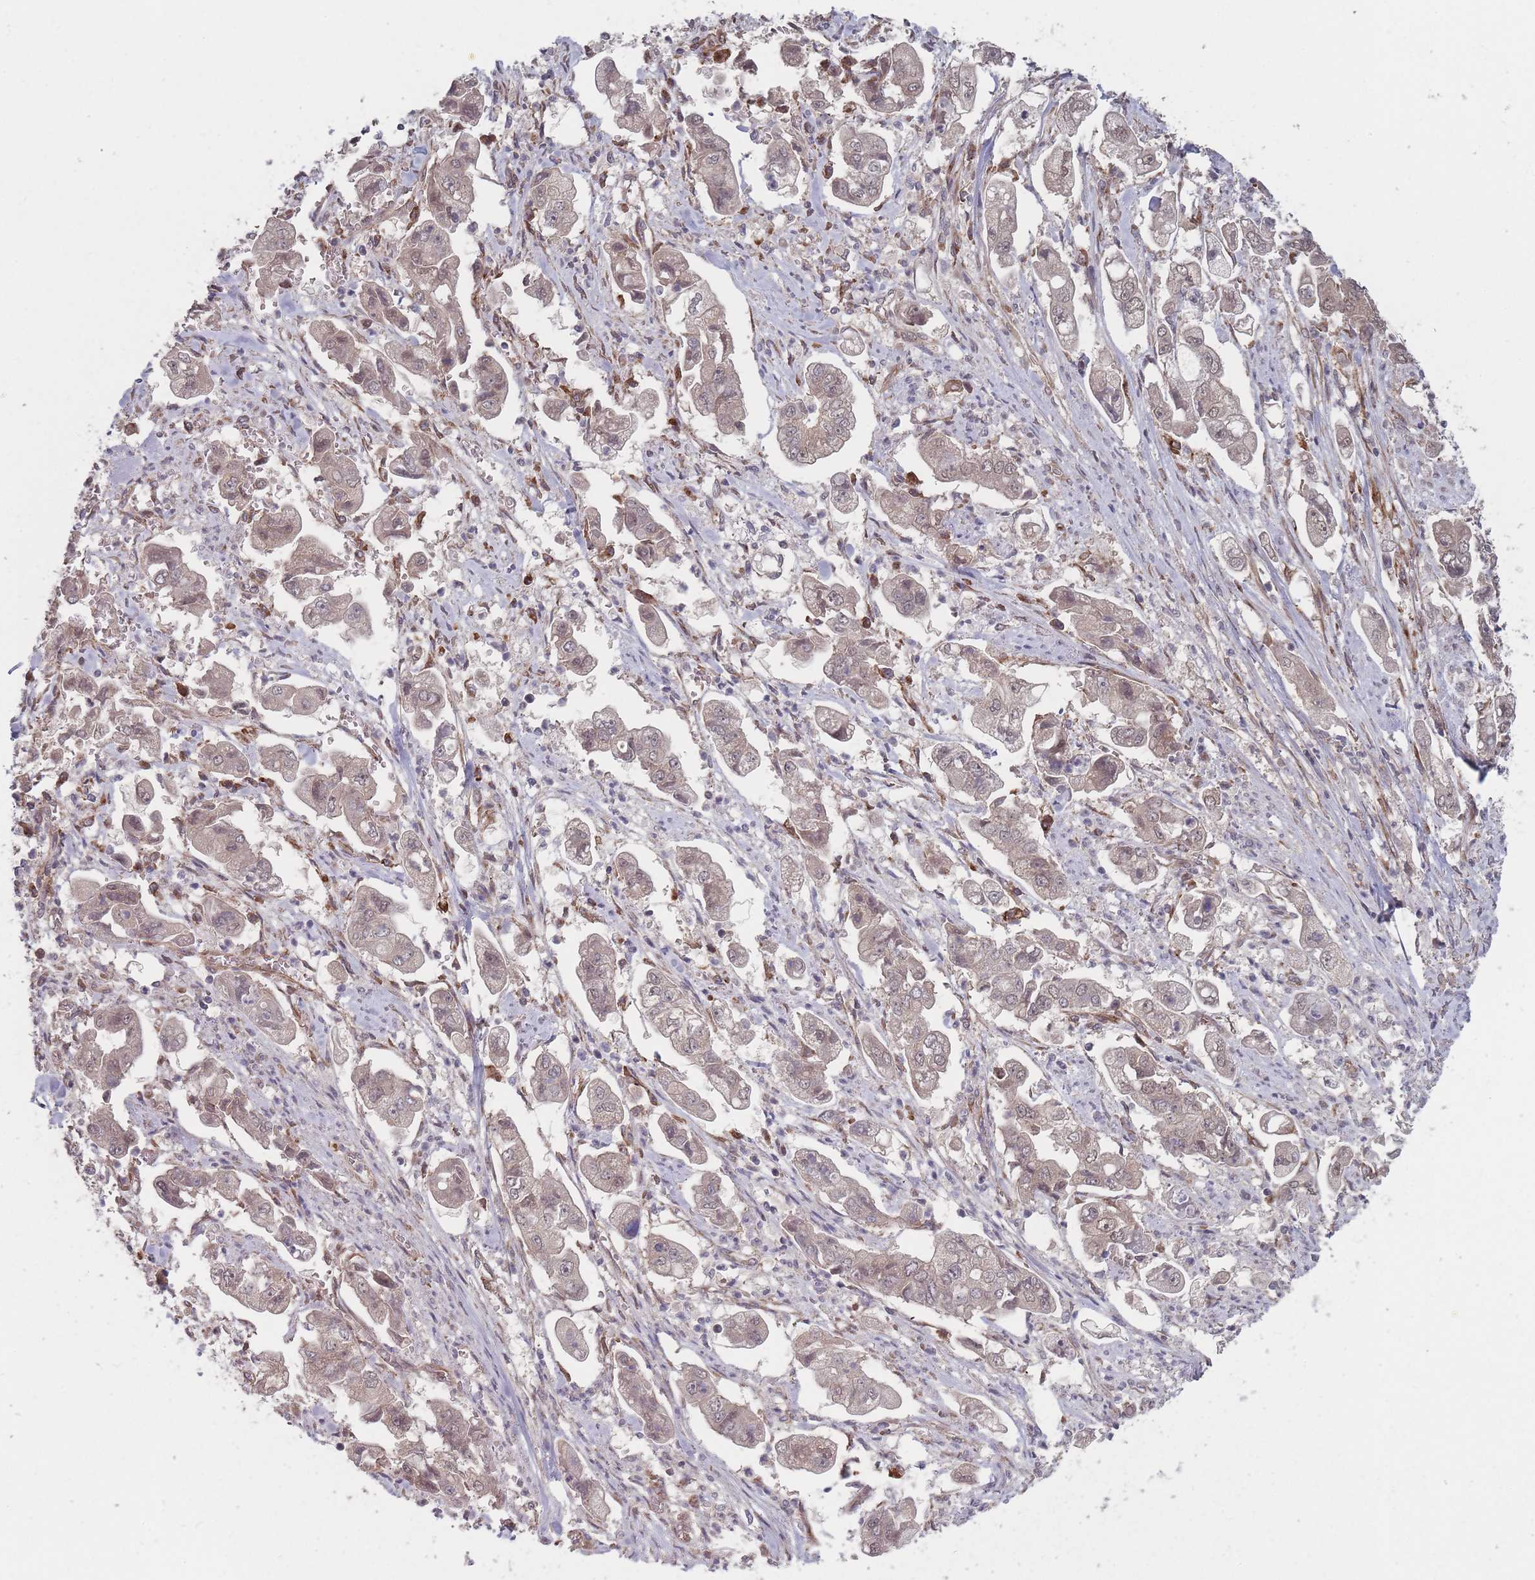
{"staining": {"intensity": "weak", "quantity": "25%-75%", "location": "cytoplasmic/membranous,nuclear"}, "tissue": "stomach cancer", "cell_type": "Tumor cells", "image_type": "cancer", "snomed": [{"axis": "morphology", "description": "Adenocarcinoma, NOS"}, {"axis": "topography", "description": "Stomach"}], "caption": "Weak cytoplasmic/membranous and nuclear protein expression is present in about 25%-75% of tumor cells in stomach cancer.", "gene": "CNTRL", "patient": {"sex": "male", "age": 62}}